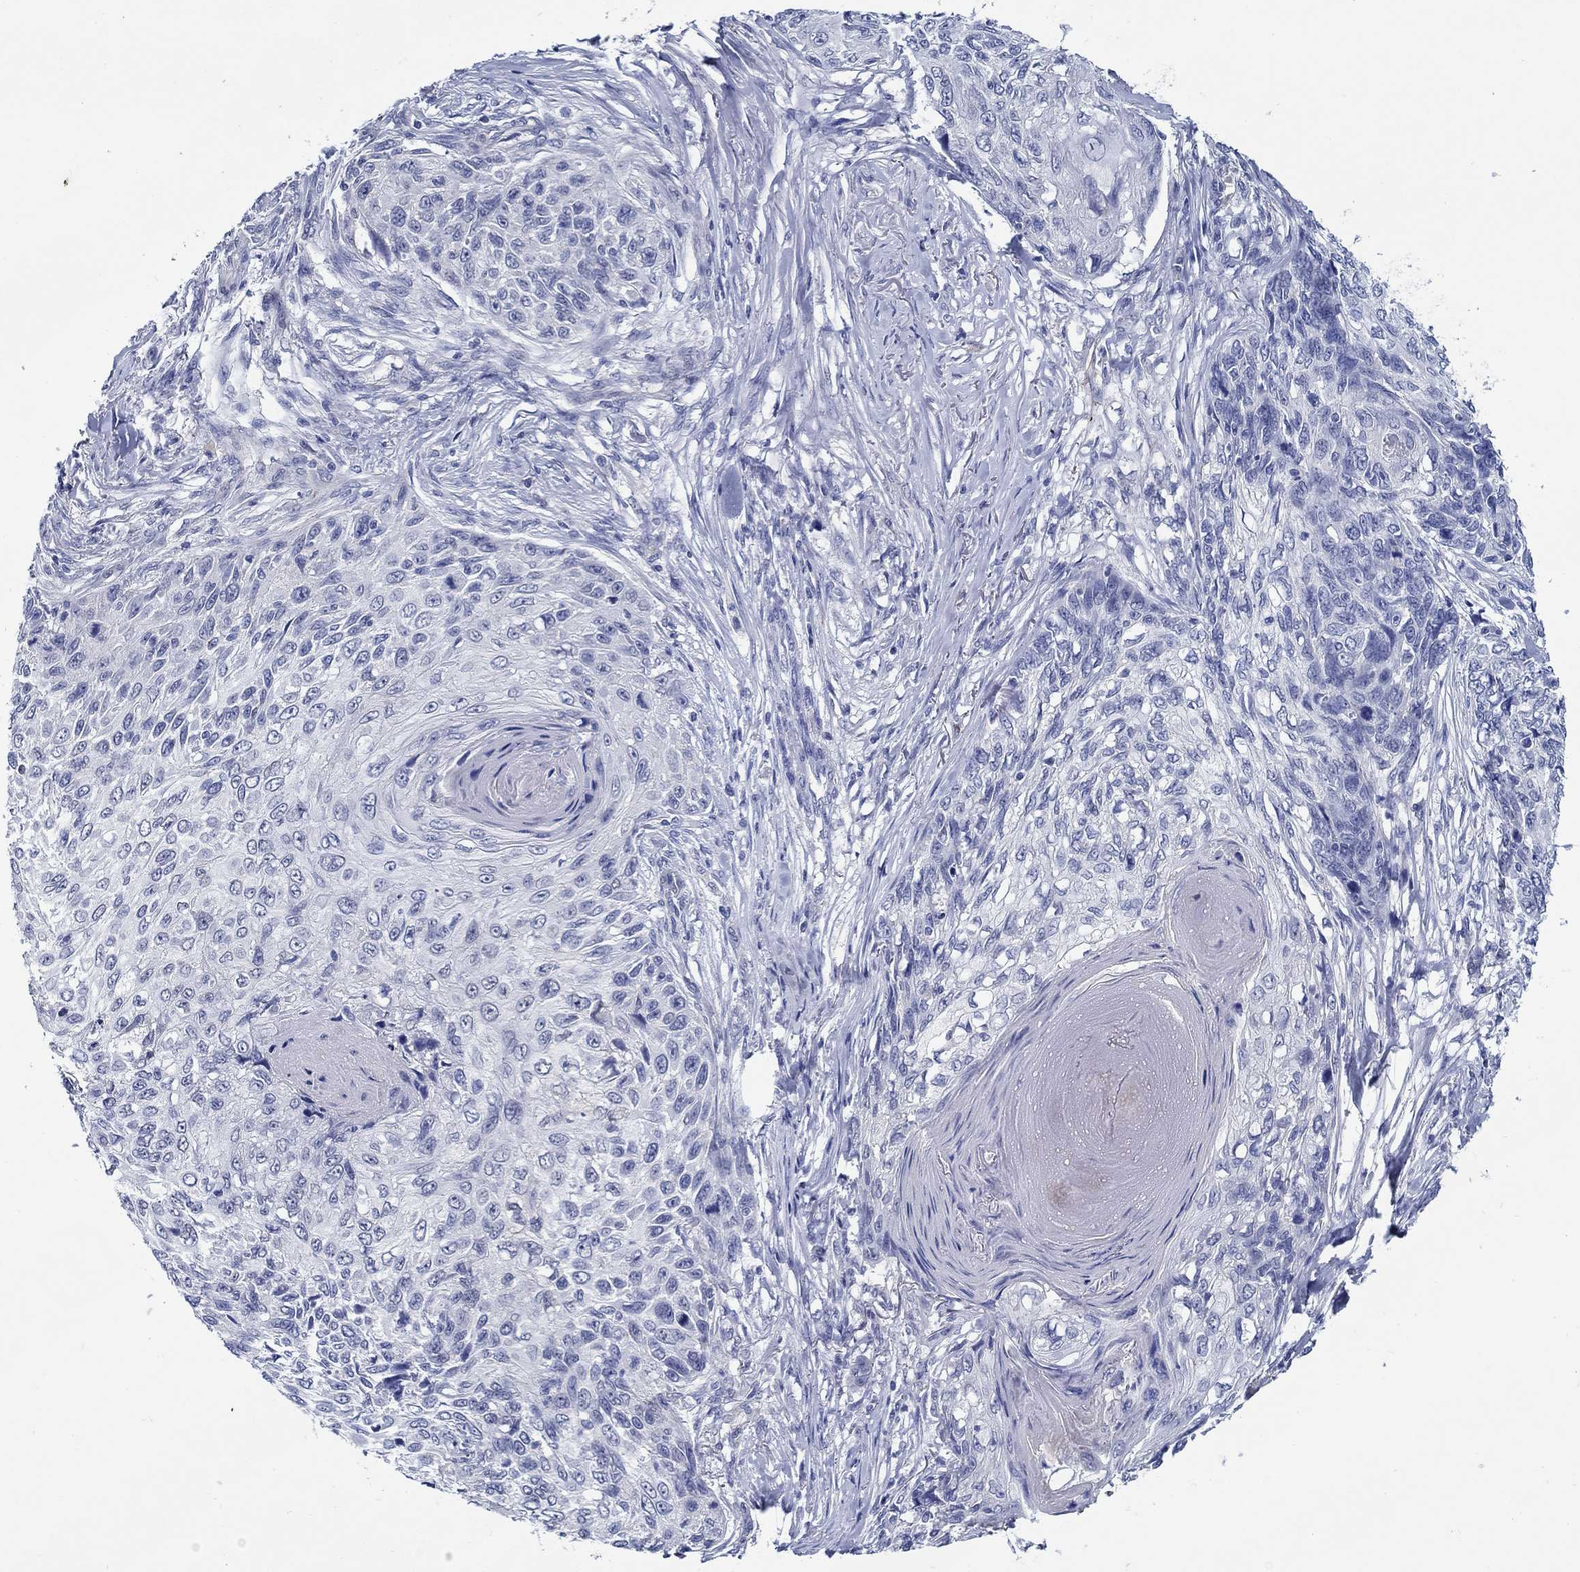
{"staining": {"intensity": "negative", "quantity": "none", "location": "none"}, "tissue": "skin cancer", "cell_type": "Tumor cells", "image_type": "cancer", "snomed": [{"axis": "morphology", "description": "Squamous cell carcinoma, NOS"}, {"axis": "topography", "description": "Skin"}], "caption": "Immunohistochemical staining of skin cancer displays no significant staining in tumor cells.", "gene": "MC2R", "patient": {"sex": "male", "age": 92}}